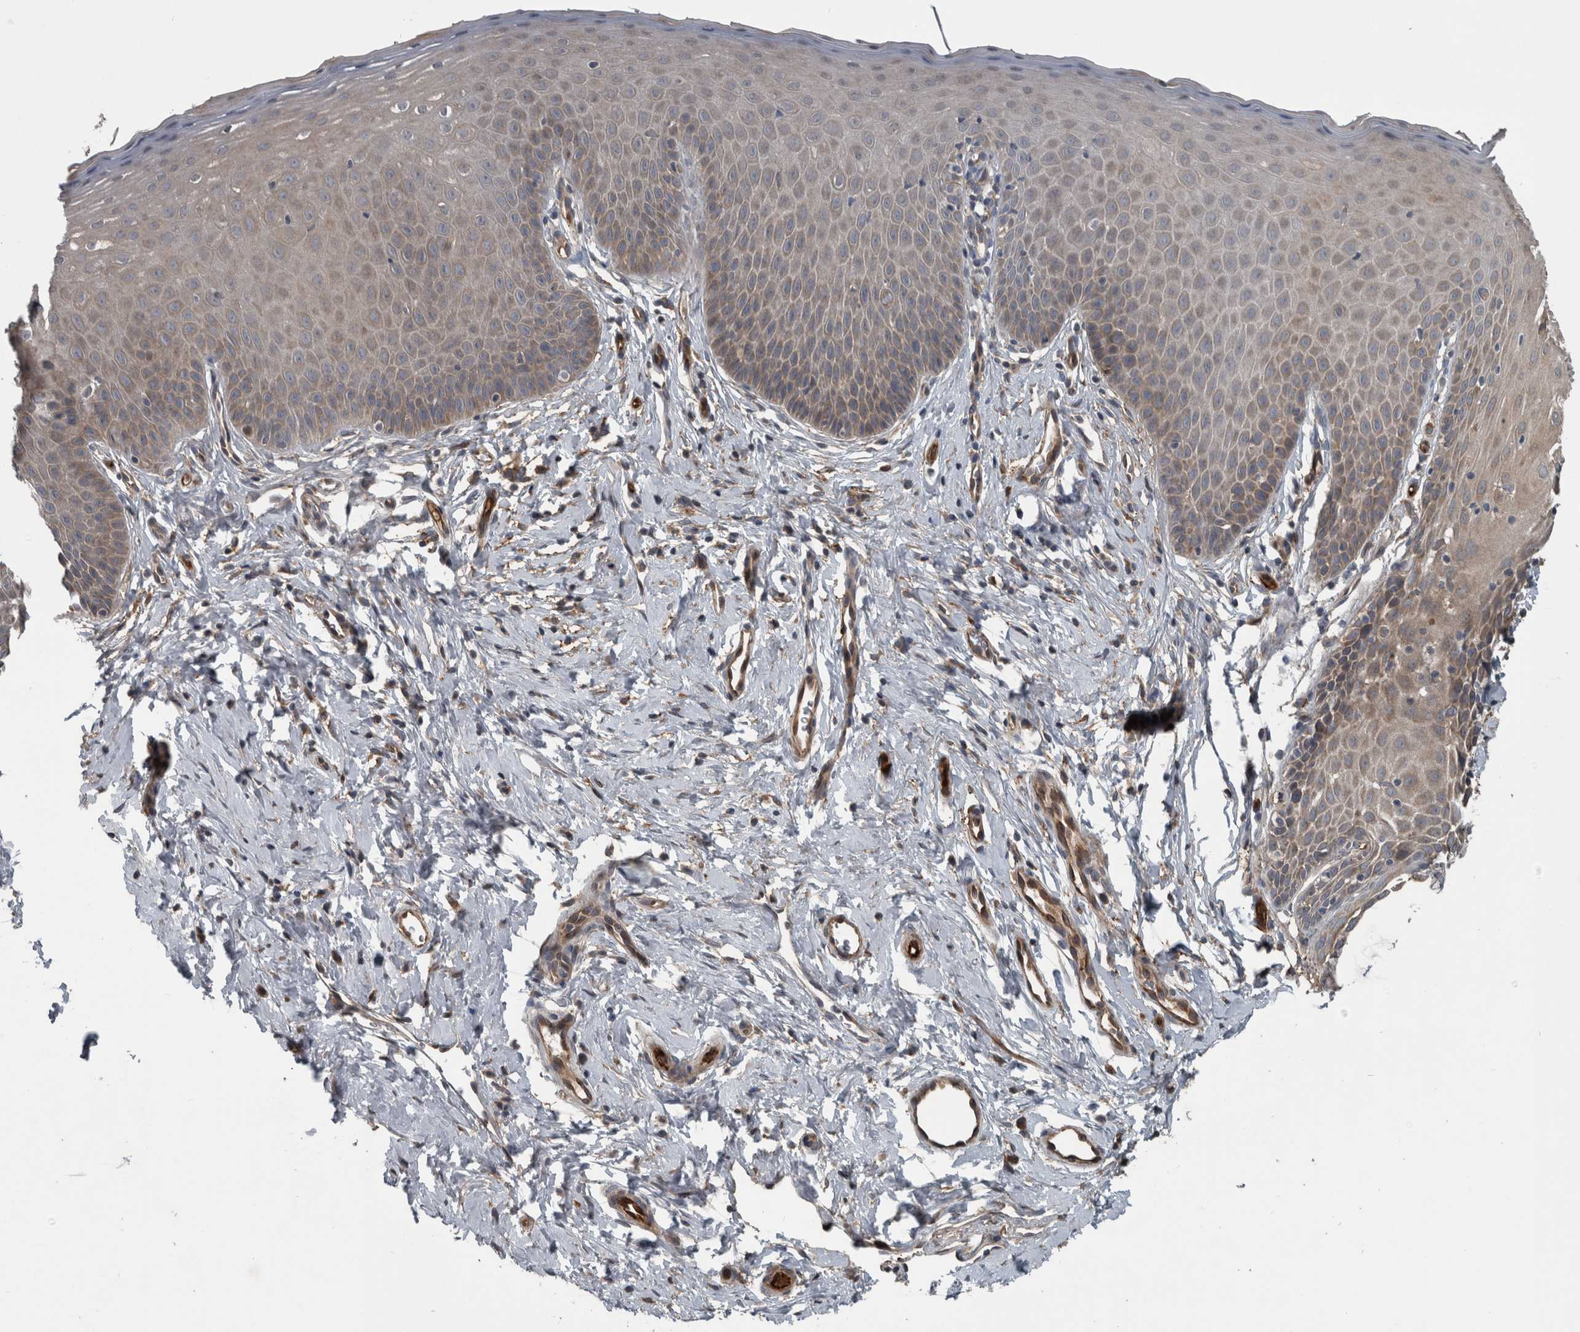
{"staining": {"intensity": "negative", "quantity": "none", "location": "none"}, "tissue": "cervix", "cell_type": "Glandular cells", "image_type": "normal", "snomed": [{"axis": "morphology", "description": "Normal tissue, NOS"}, {"axis": "topography", "description": "Cervix"}], "caption": "This is a micrograph of IHC staining of normal cervix, which shows no expression in glandular cells.", "gene": "EXOC8", "patient": {"sex": "female", "age": 36}}